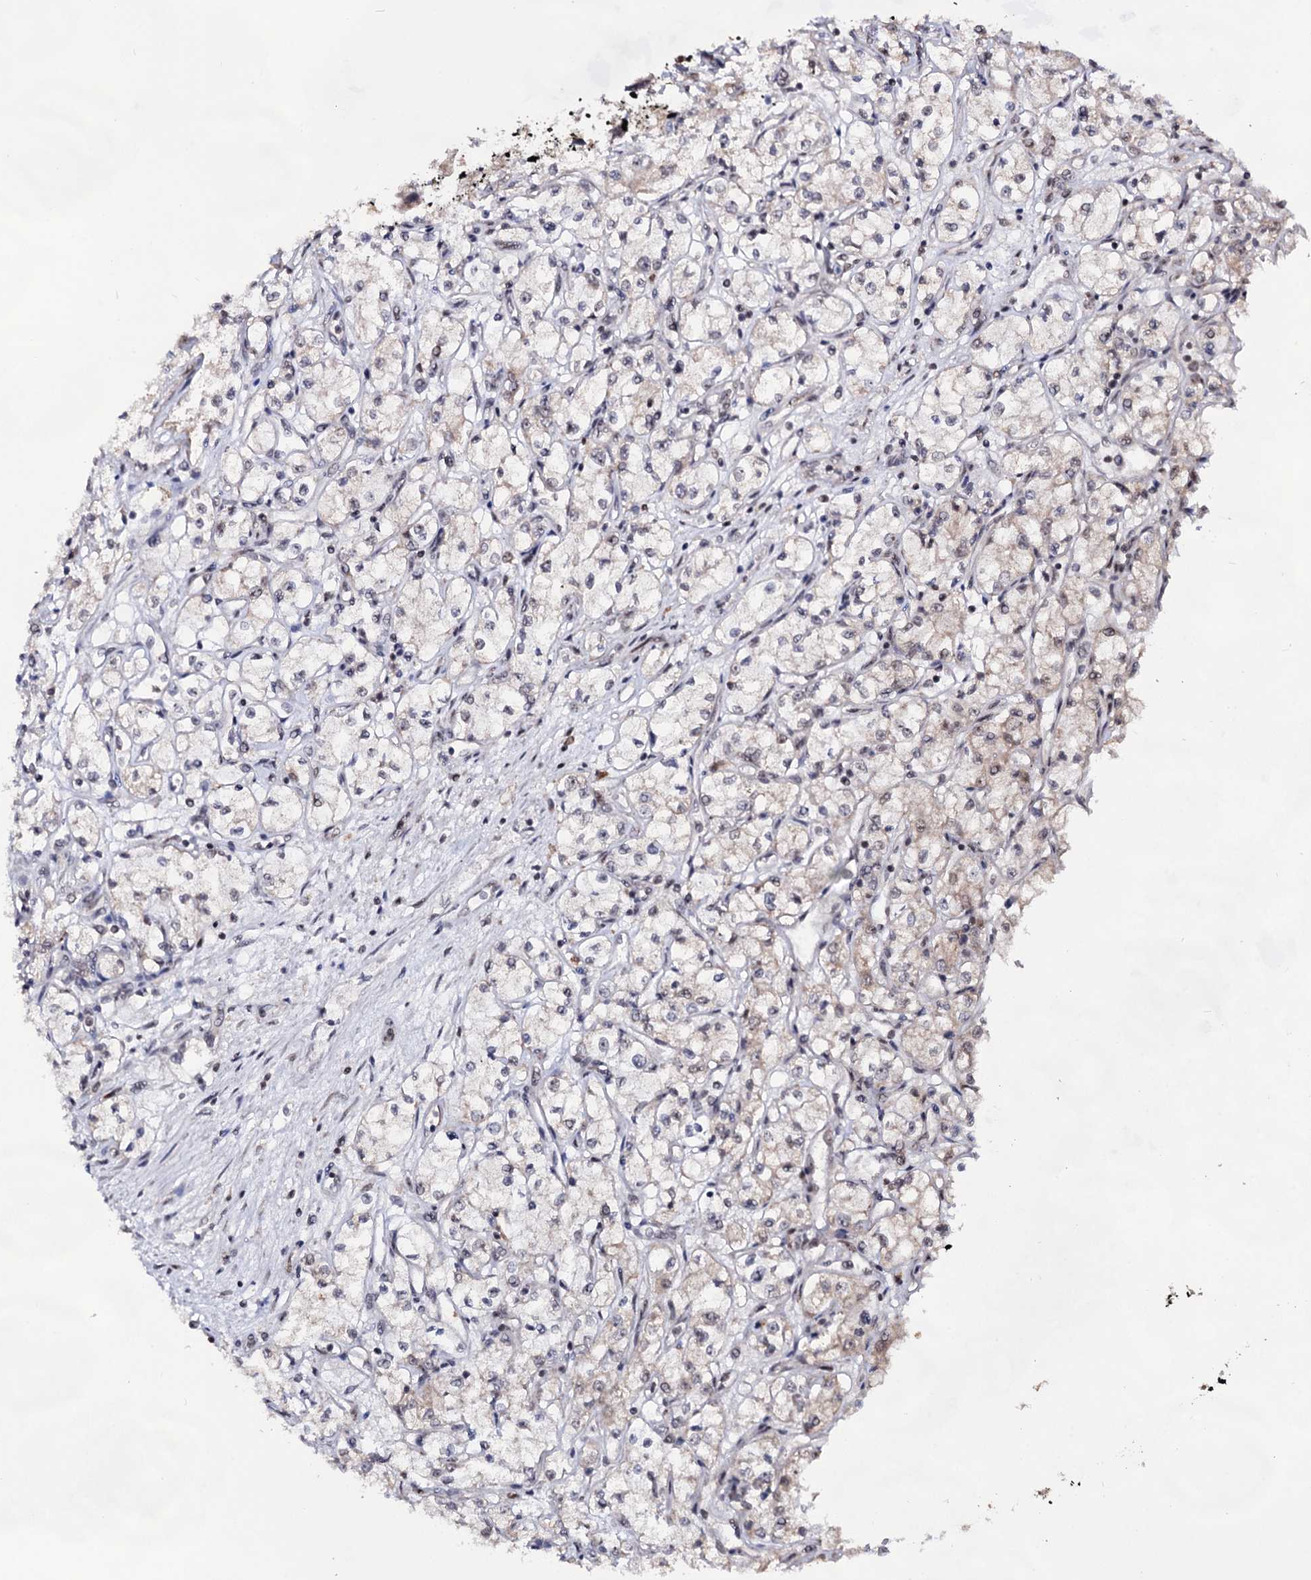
{"staining": {"intensity": "weak", "quantity": "<25%", "location": "cytoplasmic/membranous"}, "tissue": "renal cancer", "cell_type": "Tumor cells", "image_type": "cancer", "snomed": [{"axis": "morphology", "description": "Adenocarcinoma, NOS"}, {"axis": "topography", "description": "Kidney"}], "caption": "Image shows no significant protein positivity in tumor cells of renal adenocarcinoma.", "gene": "EXOSC10", "patient": {"sex": "male", "age": 59}}